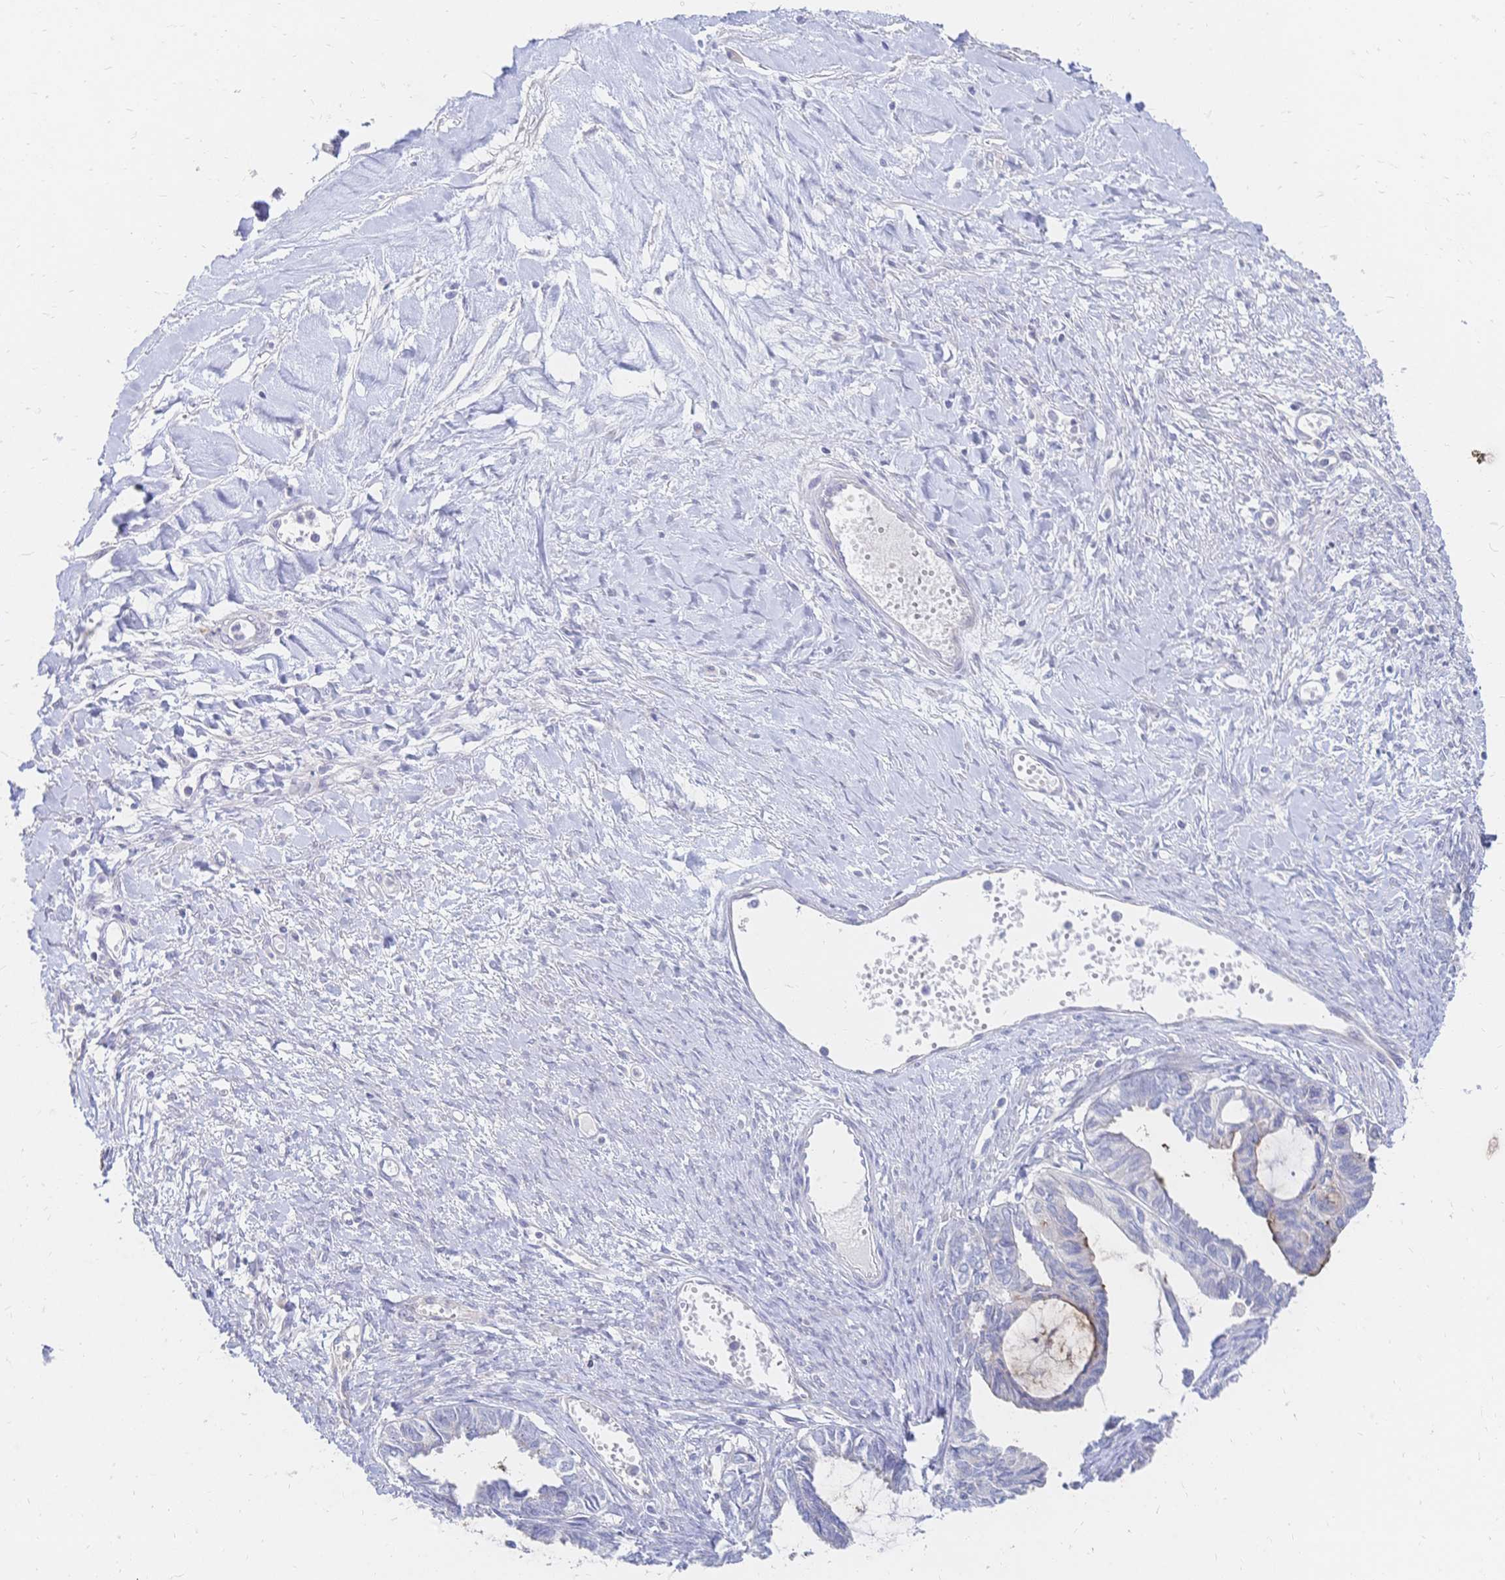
{"staining": {"intensity": "moderate", "quantity": "<25%", "location": "cytoplasmic/membranous"}, "tissue": "ovarian cancer", "cell_type": "Tumor cells", "image_type": "cancer", "snomed": [{"axis": "morphology", "description": "Cystadenocarcinoma, mucinous, NOS"}, {"axis": "topography", "description": "Ovary"}], "caption": "Immunohistochemical staining of human mucinous cystadenocarcinoma (ovarian) shows low levels of moderate cytoplasmic/membranous staining in about <25% of tumor cells.", "gene": "VWC2L", "patient": {"sex": "female", "age": 61}}